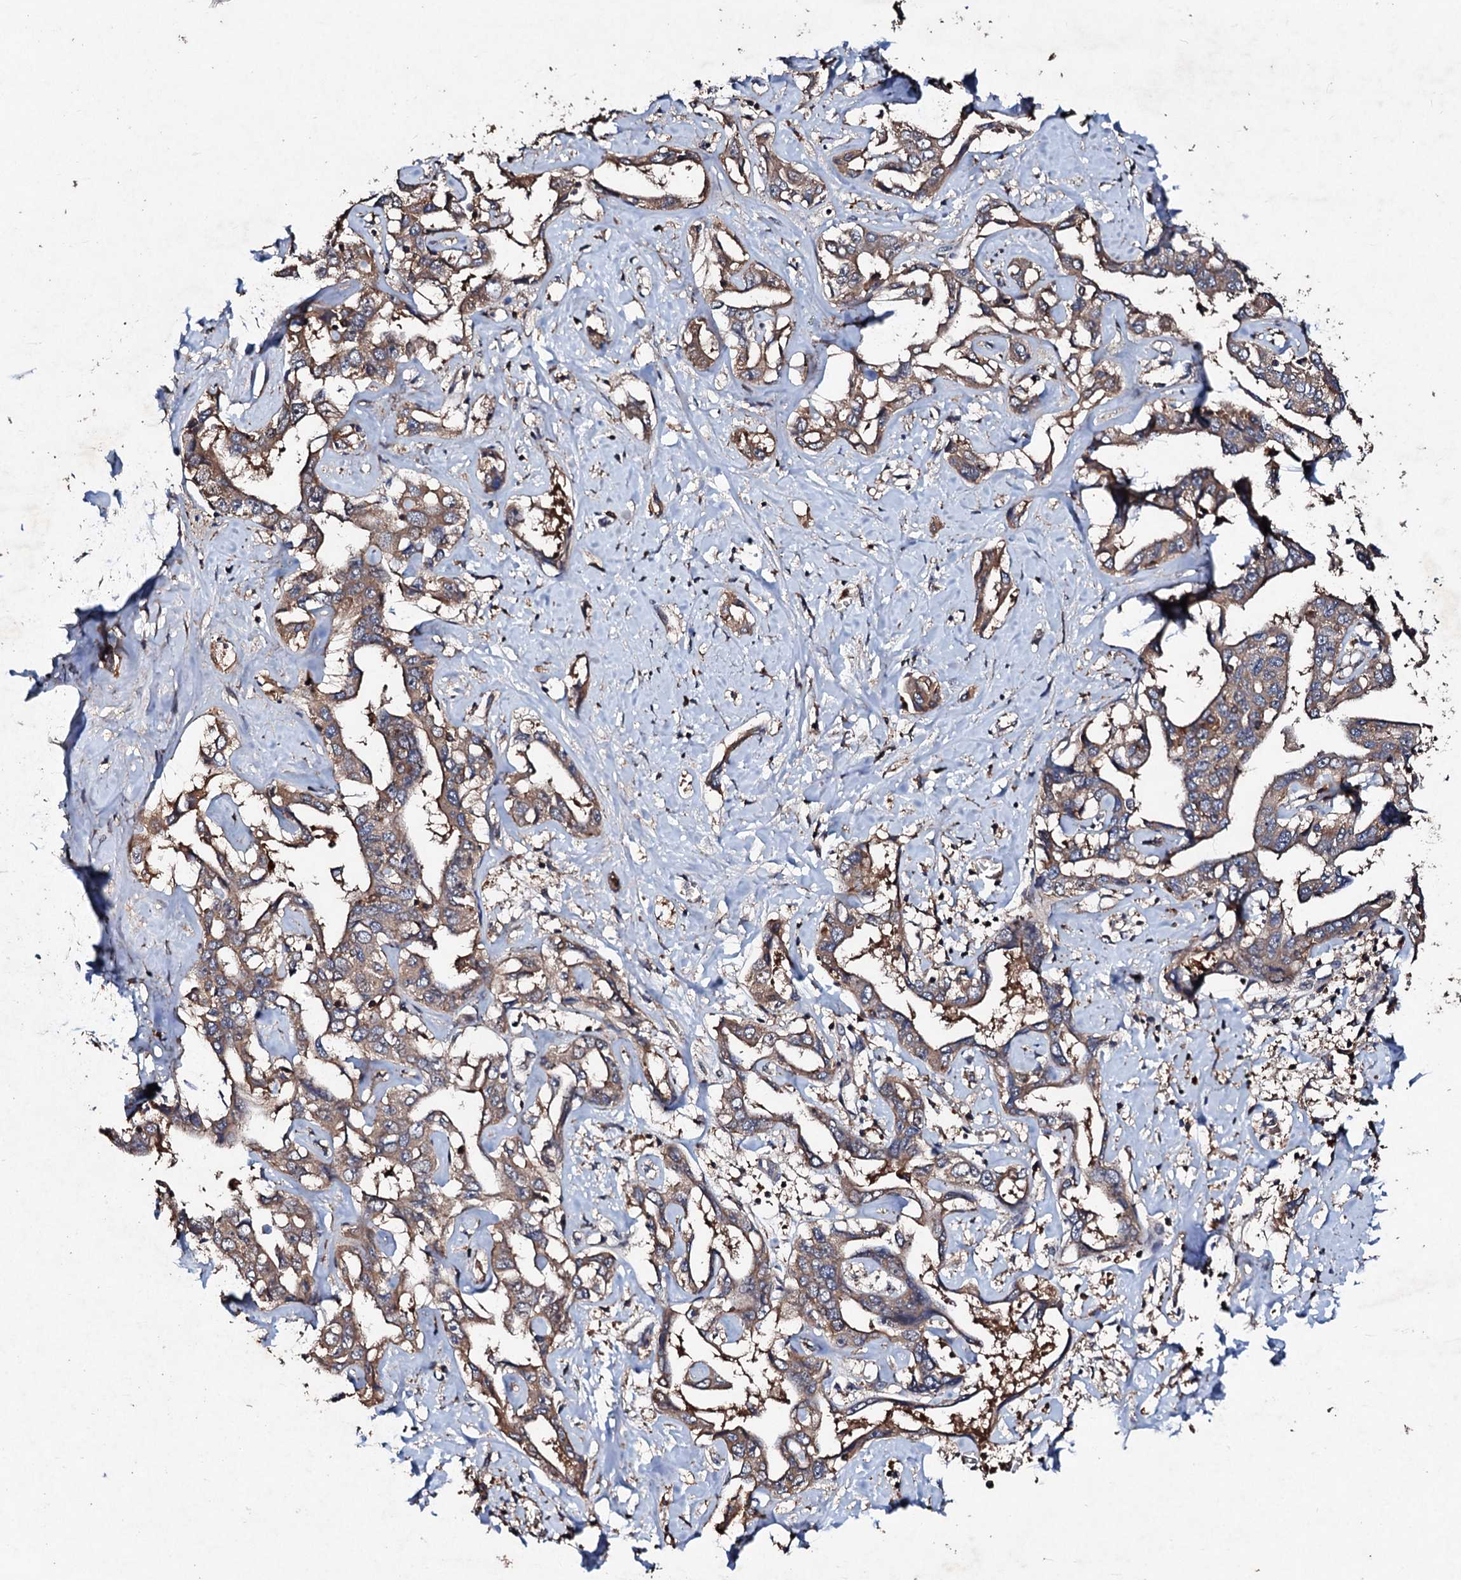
{"staining": {"intensity": "moderate", "quantity": ">75%", "location": "cytoplasmic/membranous"}, "tissue": "liver cancer", "cell_type": "Tumor cells", "image_type": "cancer", "snomed": [{"axis": "morphology", "description": "Cholangiocarcinoma"}, {"axis": "topography", "description": "Liver"}], "caption": "Immunohistochemical staining of human liver cholangiocarcinoma shows medium levels of moderate cytoplasmic/membranous protein positivity in approximately >75% of tumor cells.", "gene": "KERA", "patient": {"sex": "male", "age": 59}}